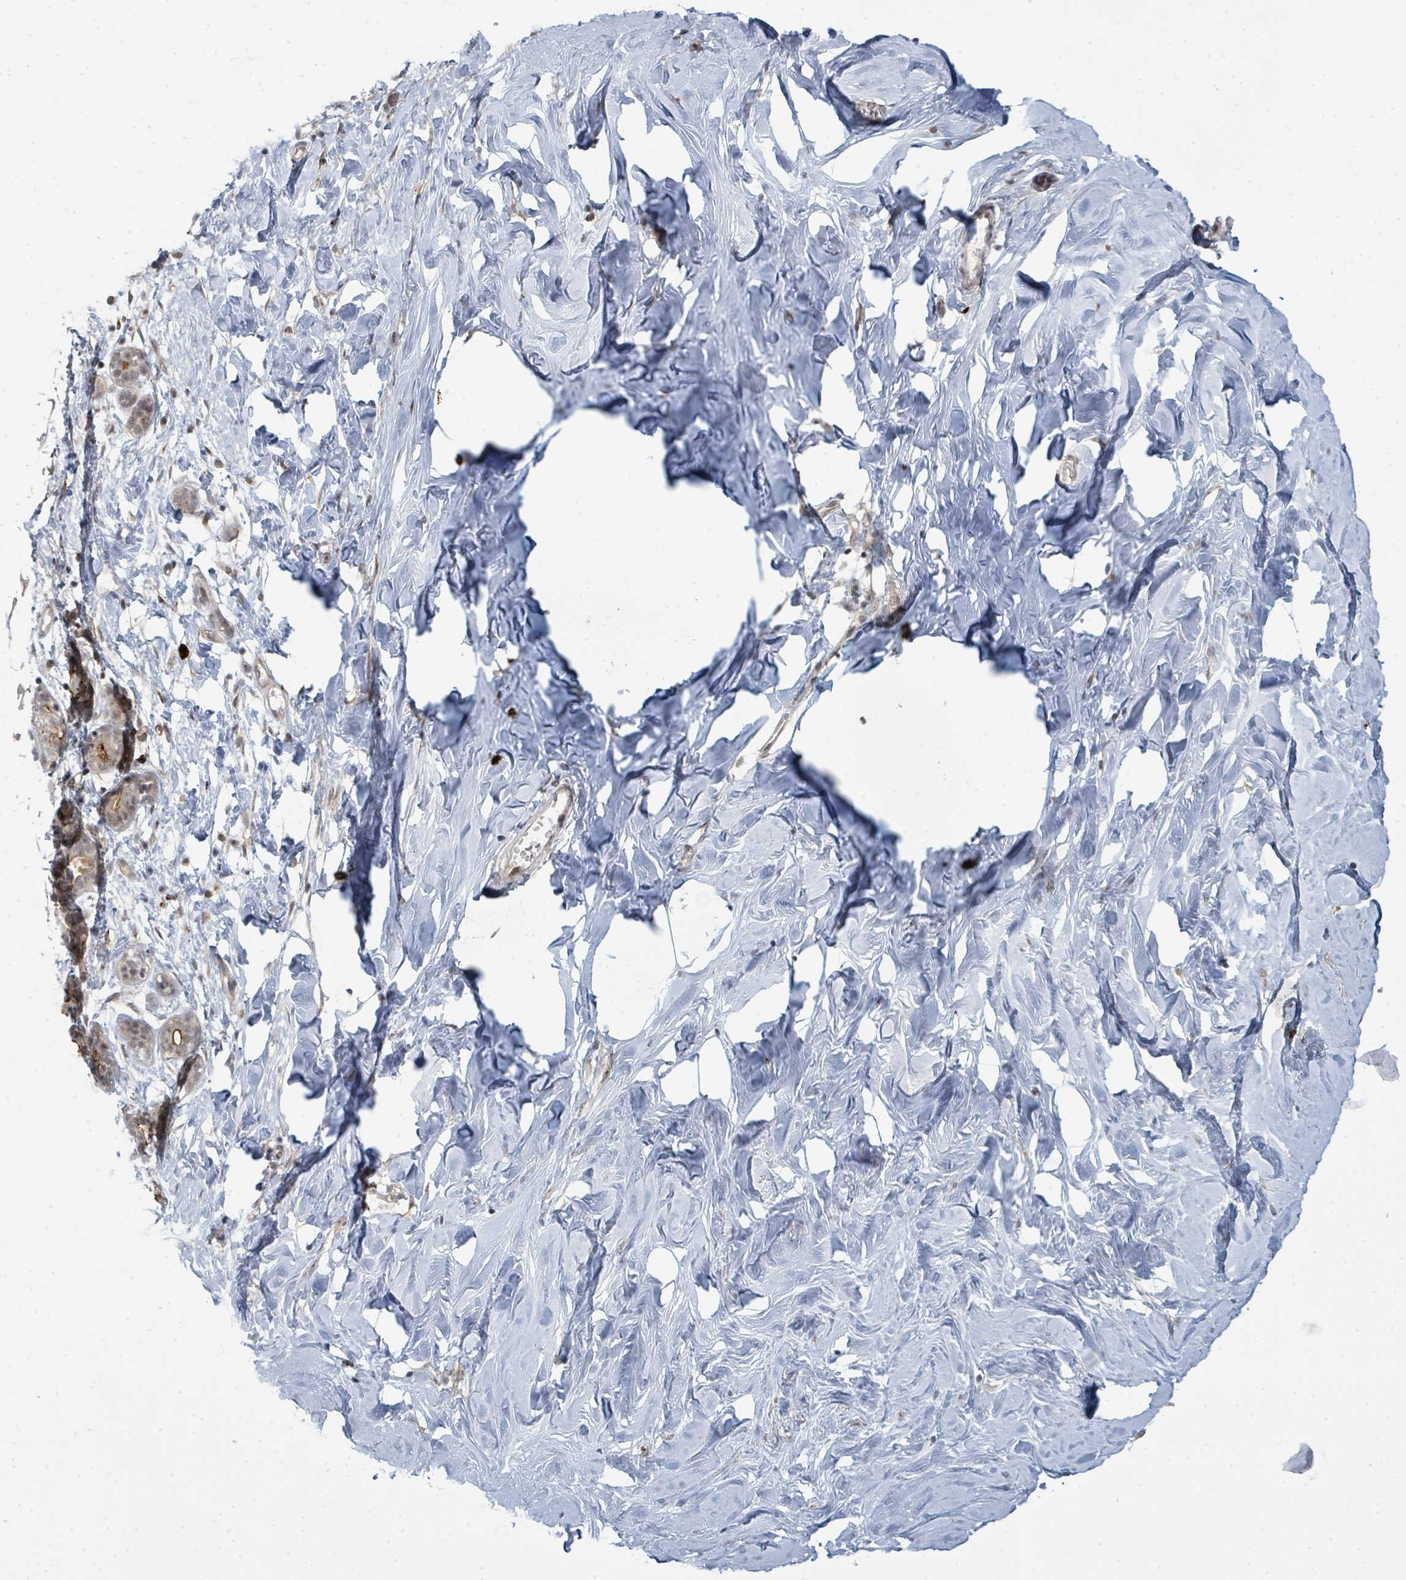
{"staining": {"intensity": "negative", "quantity": "none", "location": "none"}, "tissue": "breast", "cell_type": "Adipocytes", "image_type": "normal", "snomed": [{"axis": "morphology", "description": "Normal tissue, NOS"}, {"axis": "topography", "description": "Breast"}], "caption": "Adipocytes are negative for brown protein staining in benign breast. (DAB immunohistochemistry, high magnification).", "gene": "PSMG2", "patient": {"sex": "female", "age": 27}}